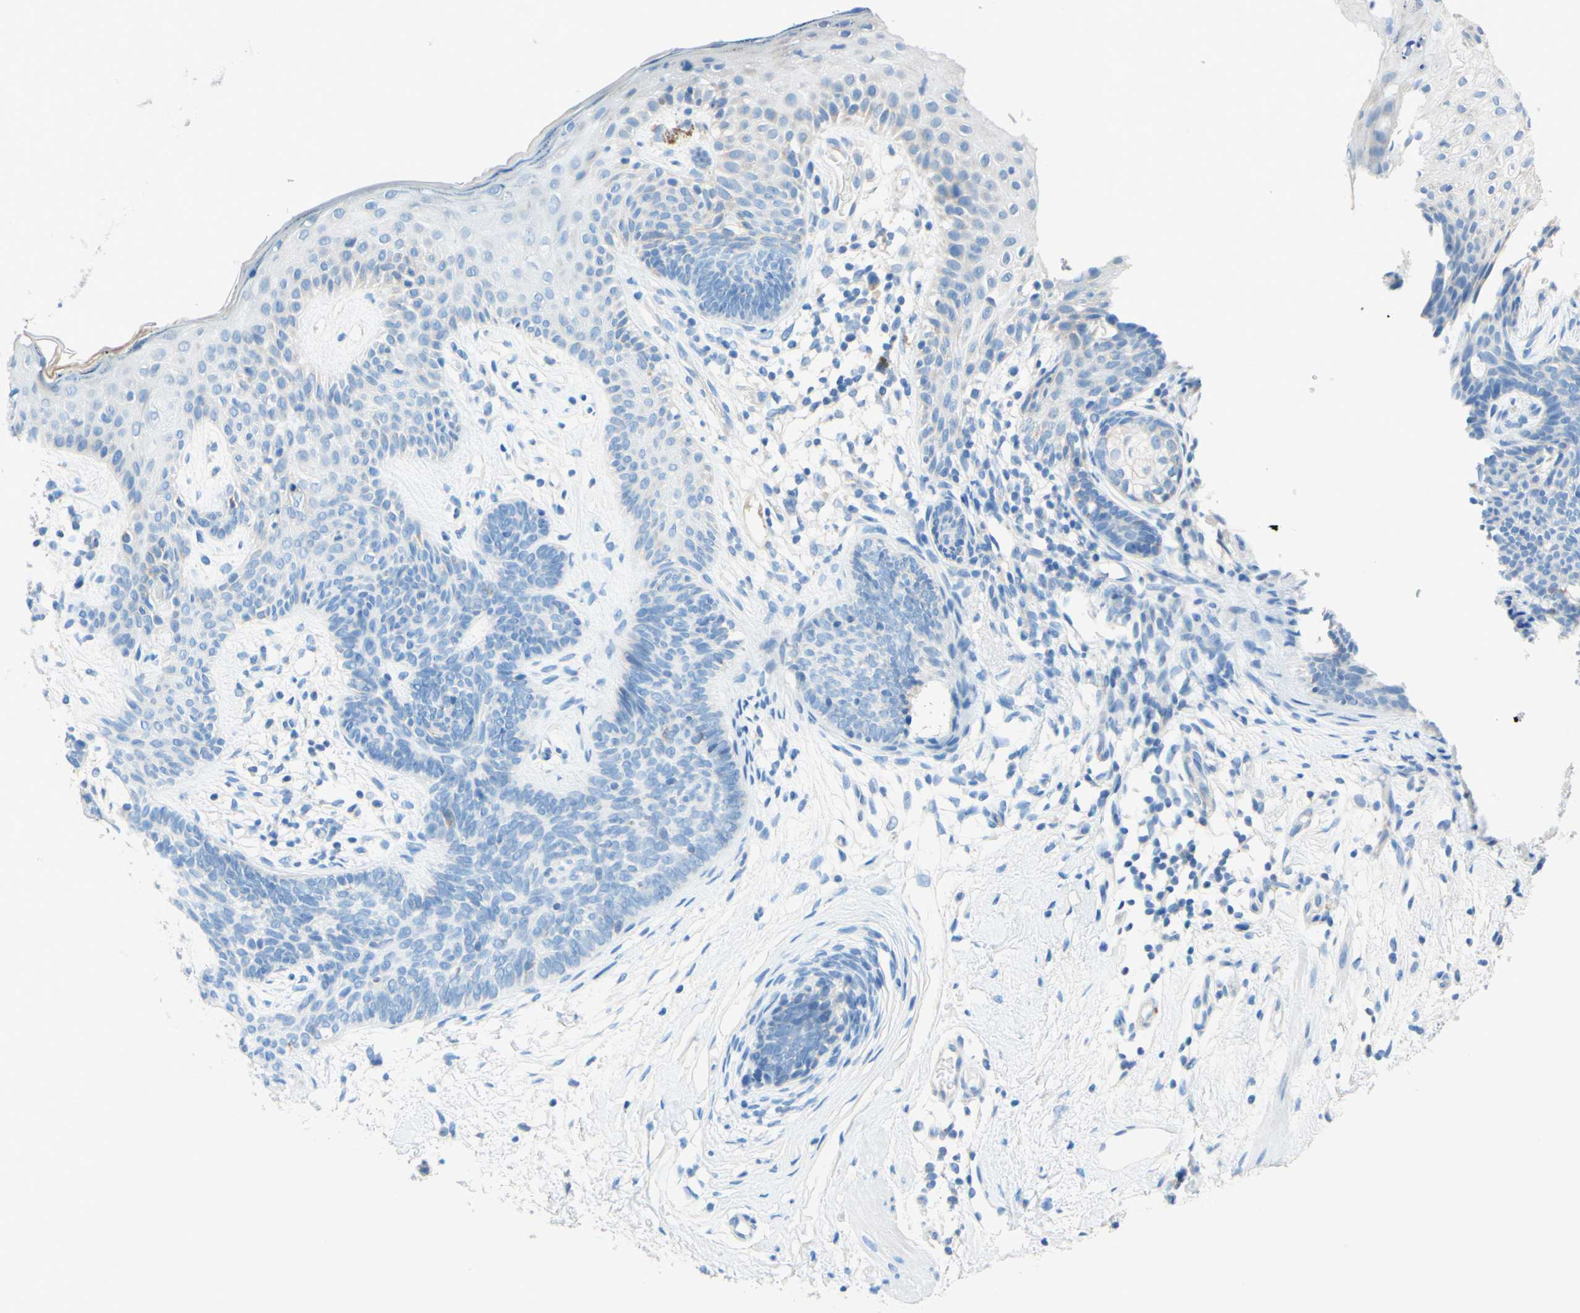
{"staining": {"intensity": "negative", "quantity": "none", "location": "none"}, "tissue": "skin cancer", "cell_type": "Tumor cells", "image_type": "cancer", "snomed": [{"axis": "morphology", "description": "Developmental malformation"}, {"axis": "morphology", "description": "Basal cell carcinoma"}, {"axis": "topography", "description": "Skin"}], "caption": "DAB (3,3'-diaminobenzidine) immunohistochemical staining of human skin cancer (basal cell carcinoma) exhibits no significant positivity in tumor cells.", "gene": "SLC46A1", "patient": {"sex": "female", "age": 62}}